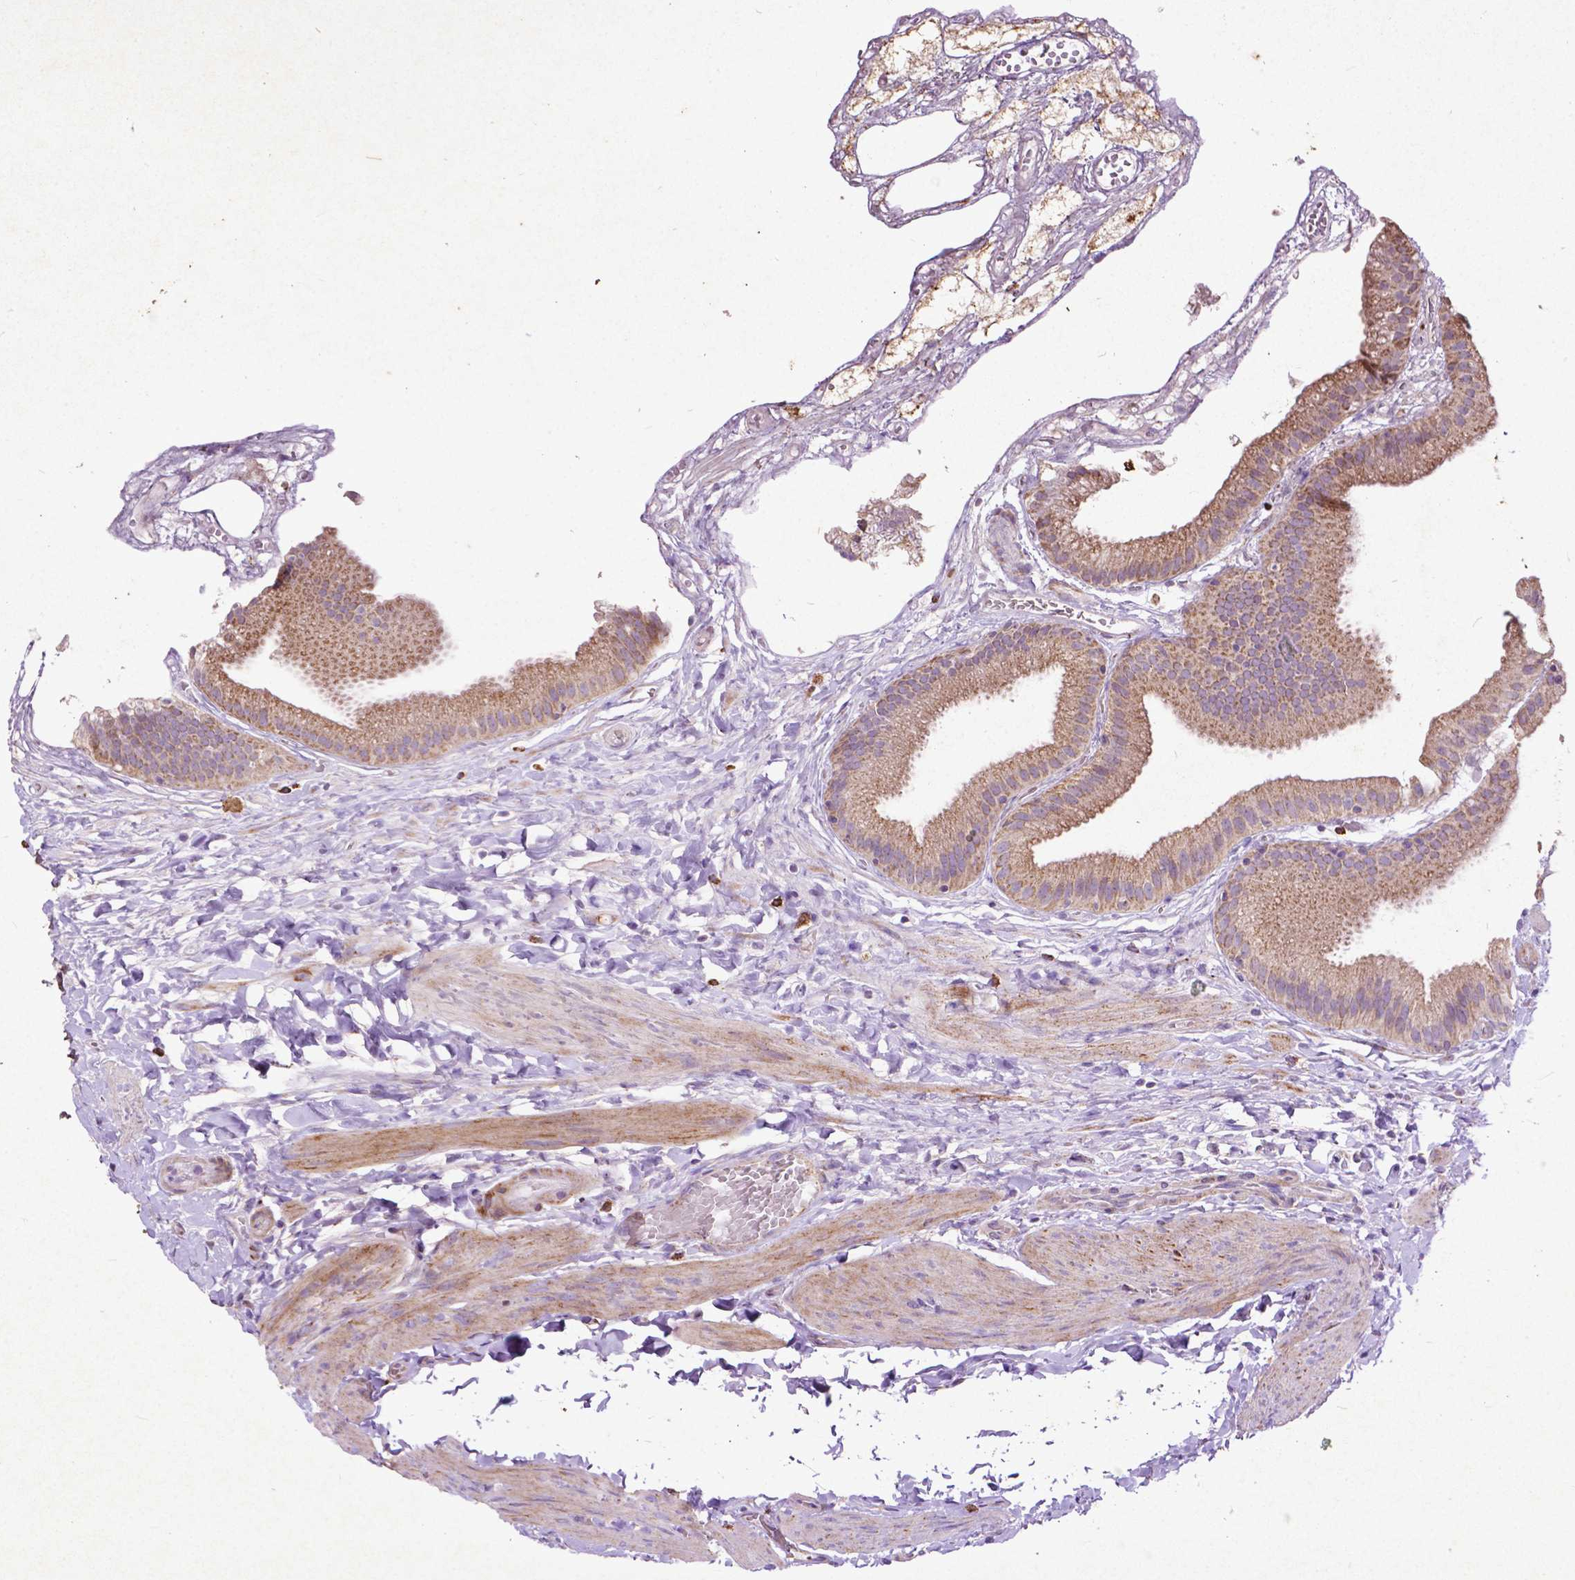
{"staining": {"intensity": "moderate", "quantity": ">75%", "location": "cytoplasmic/membranous"}, "tissue": "gallbladder", "cell_type": "Glandular cells", "image_type": "normal", "snomed": [{"axis": "morphology", "description": "Normal tissue, NOS"}, {"axis": "topography", "description": "Gallbladder"}], "caption": "Moderate cytoplasmic/membranous protein positivity is present in about >75% of glandular cells in gallbladder. The protein of interest is stained brown, and the nuclei are stained in blue (DAB (3,3'-diaminobenzidine) IHC with brightfield microscopy, high magnification).", "gene": "THEGL", "patient": {"sex": "female", "age": 63}}